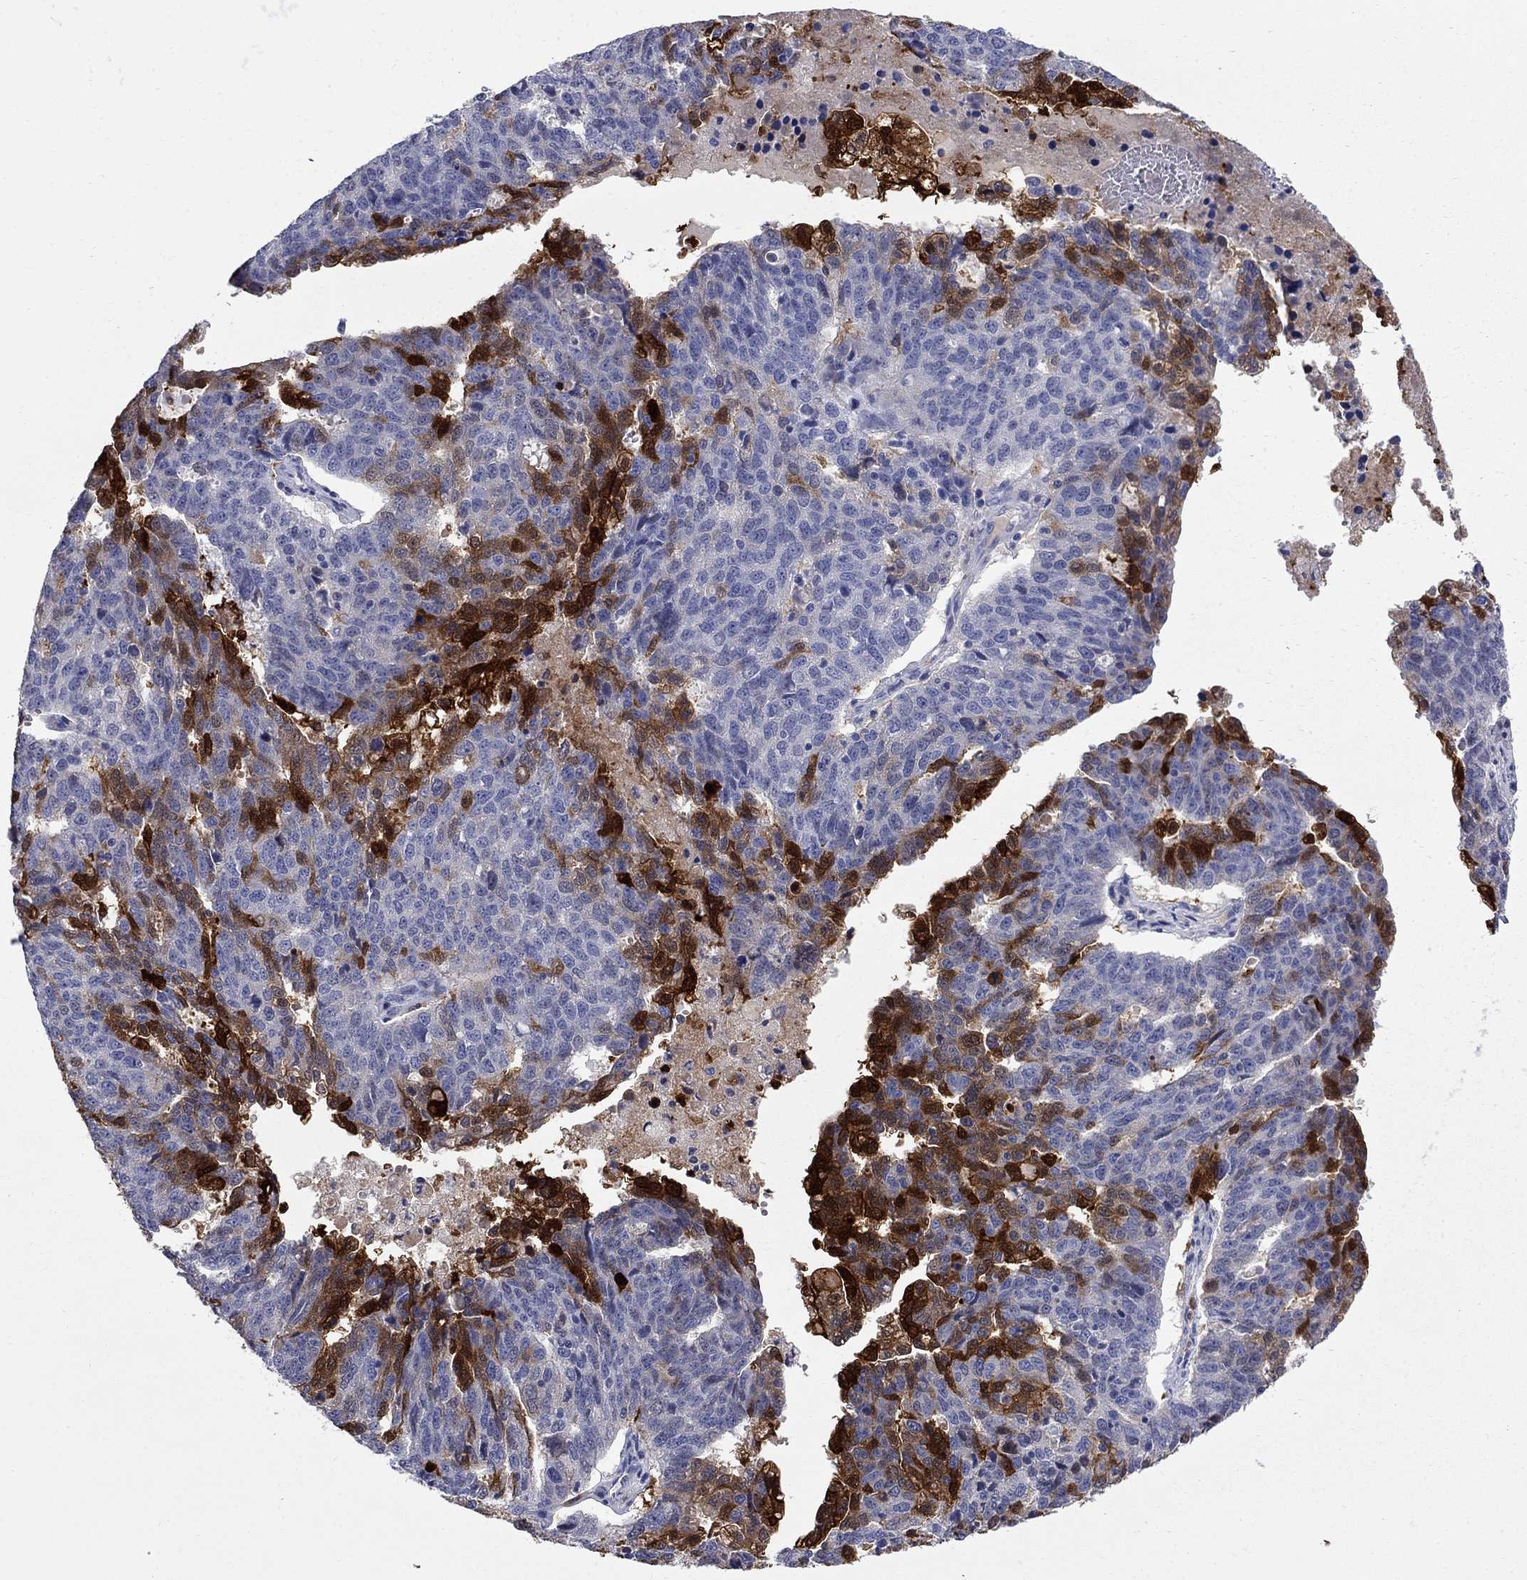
{"staining": {"intensity": "strong", "quantity": "25%-75%", "location": "nuclear"}, "tissue": "ovarian cancer", "cell_type": "Tumor cells", "image_type": "cancer", "snomed": [{"axis": "morphology", "description": "Cystadenocarcinoma, serous, NOS"}, {"axis": "topography", "description": "Ovary"}], "caption": "A high amount of strong nuclear positivity is appreciated in about 25%-75% of tumor cells in ovarian cancer tissue.", "gene": "SERPINB2", "patient": {"sex": "female", "age": 71}}